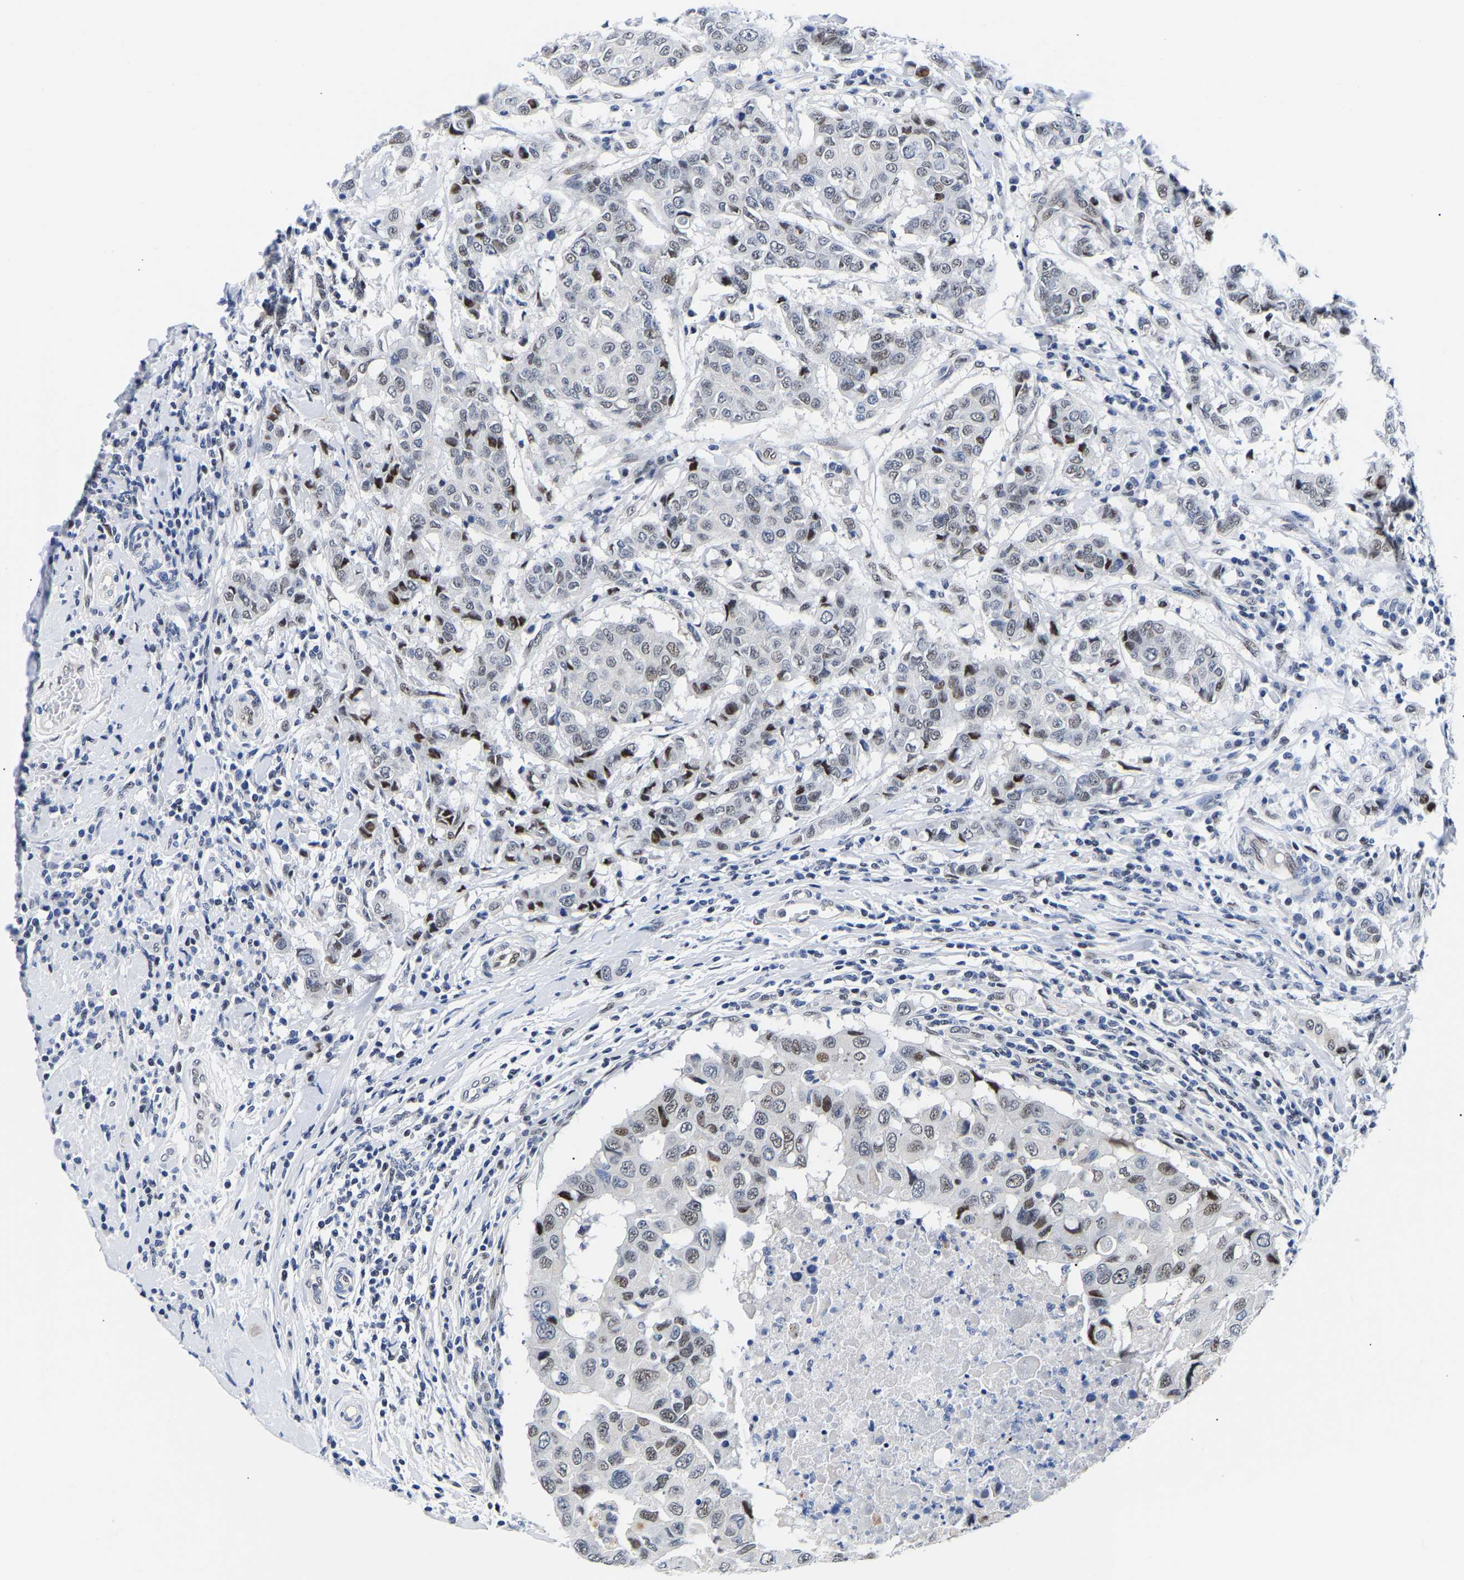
{"staining": {"intensity": "weak", "quantity": "<25%", "location": "nuclear"}, "tissue": "breast cancer", "cell_type": "Tumor cells", "image_type": "cancer", "snomed": [{"axis": "morphology", "description": "Duct carcinoma"}, {"axis": "topography", "description": "Breast"}], "caption": "Tumor cells are negative for protein expression in human breast cancer.", "gene": "PTRHD1", "patient": {"sex": "female", "age": 27}}